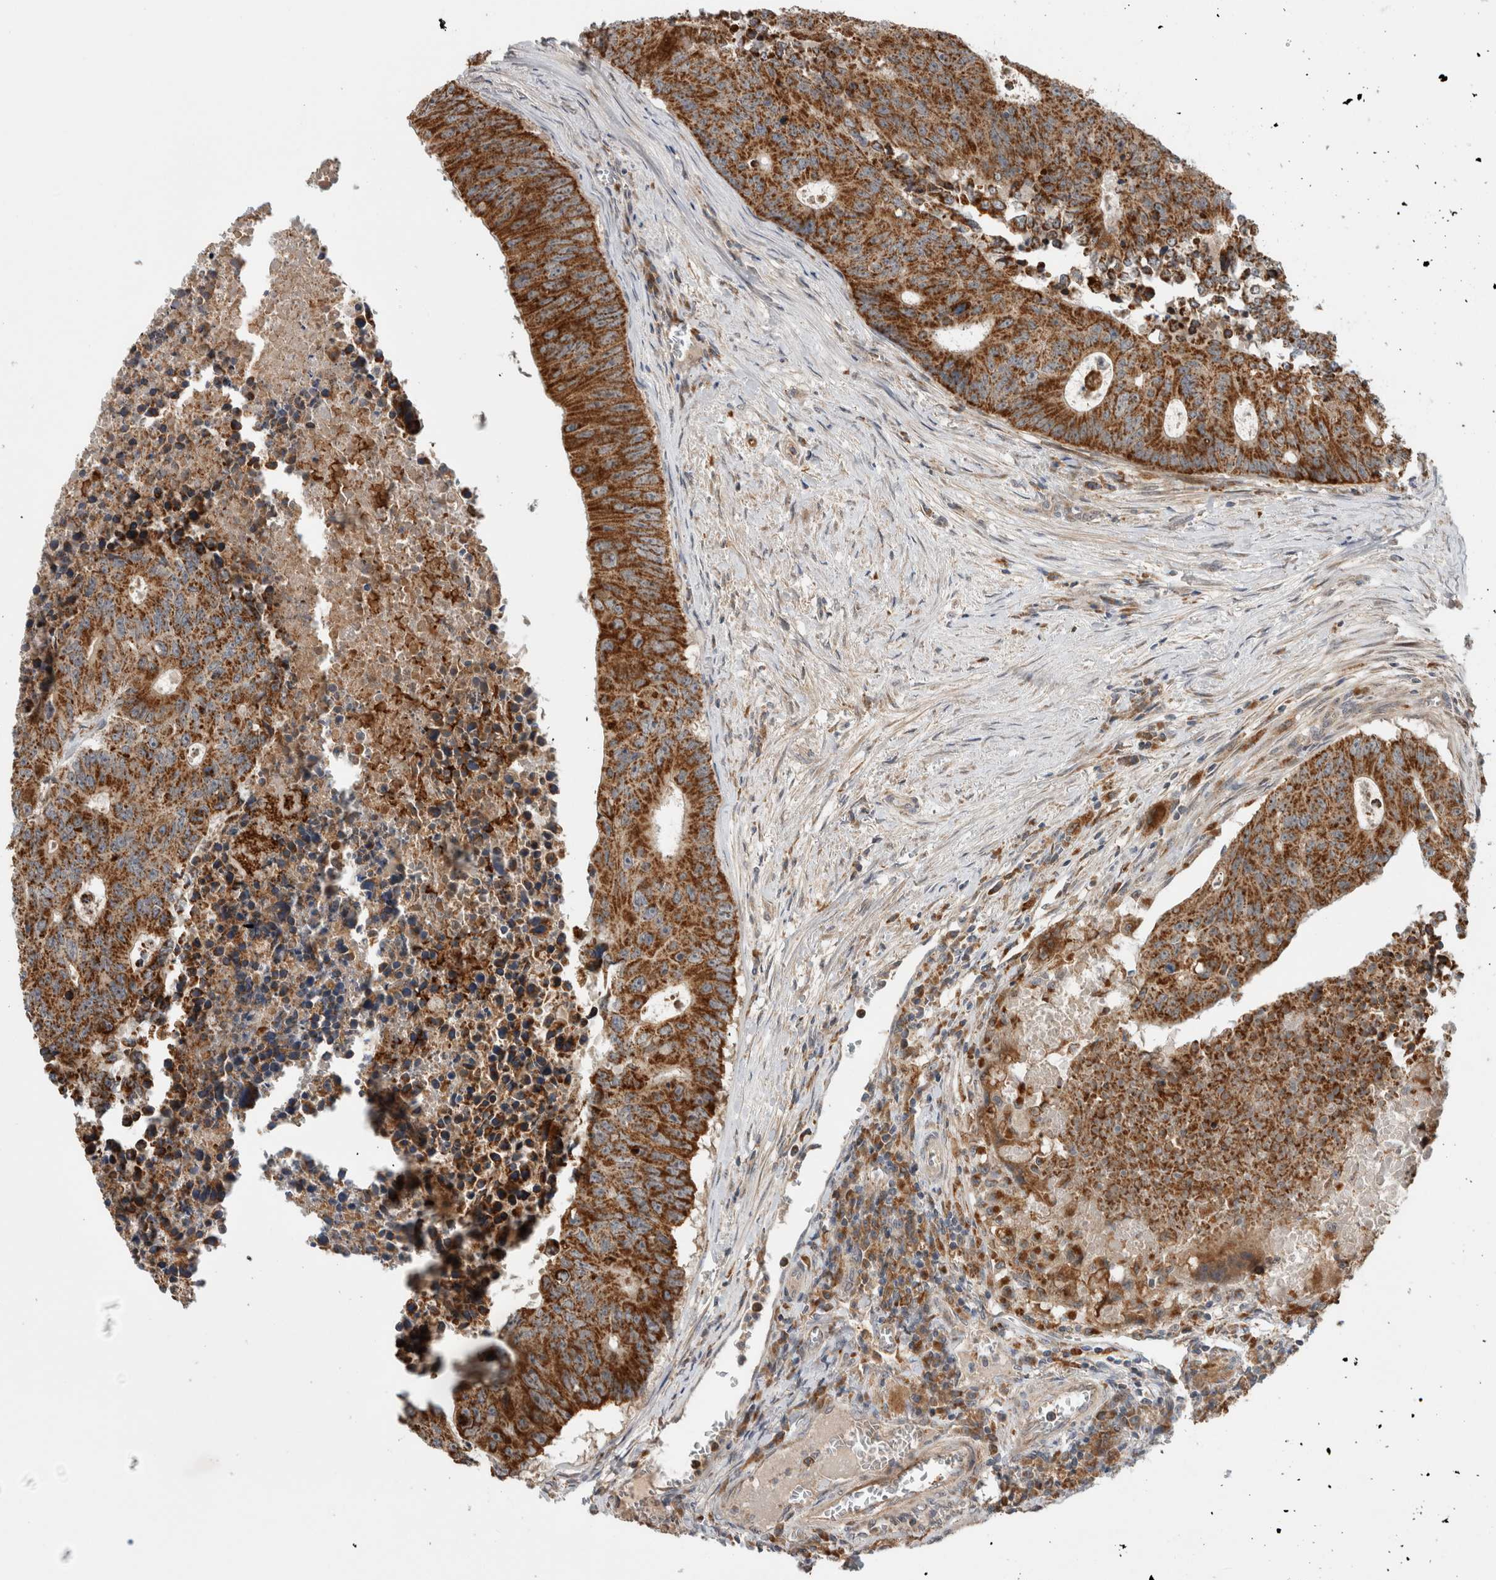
{"staining": {"intensity": "strong", "quantity": ">75%", "location": "cytoplasmic/membranous"}, "tissue": "colorectal cancer", "cell_type": "Tumor cells", "image_type": "cancer", "snomed": [{"axis": "morphology", "description": "Adenocarcinoma, NOS"}, {"axis": "topography", "description": "Colon"}], "caption": "This is a micrograph of immunohistochemistry (IHC) staining of colorectal cancer (adenocarcinoma), which shows strong positivity in the cytoplasmic/membranous of tumor cells.", "gene": "ADGRL3", "patient": {"sex": "male", "age": 87}}